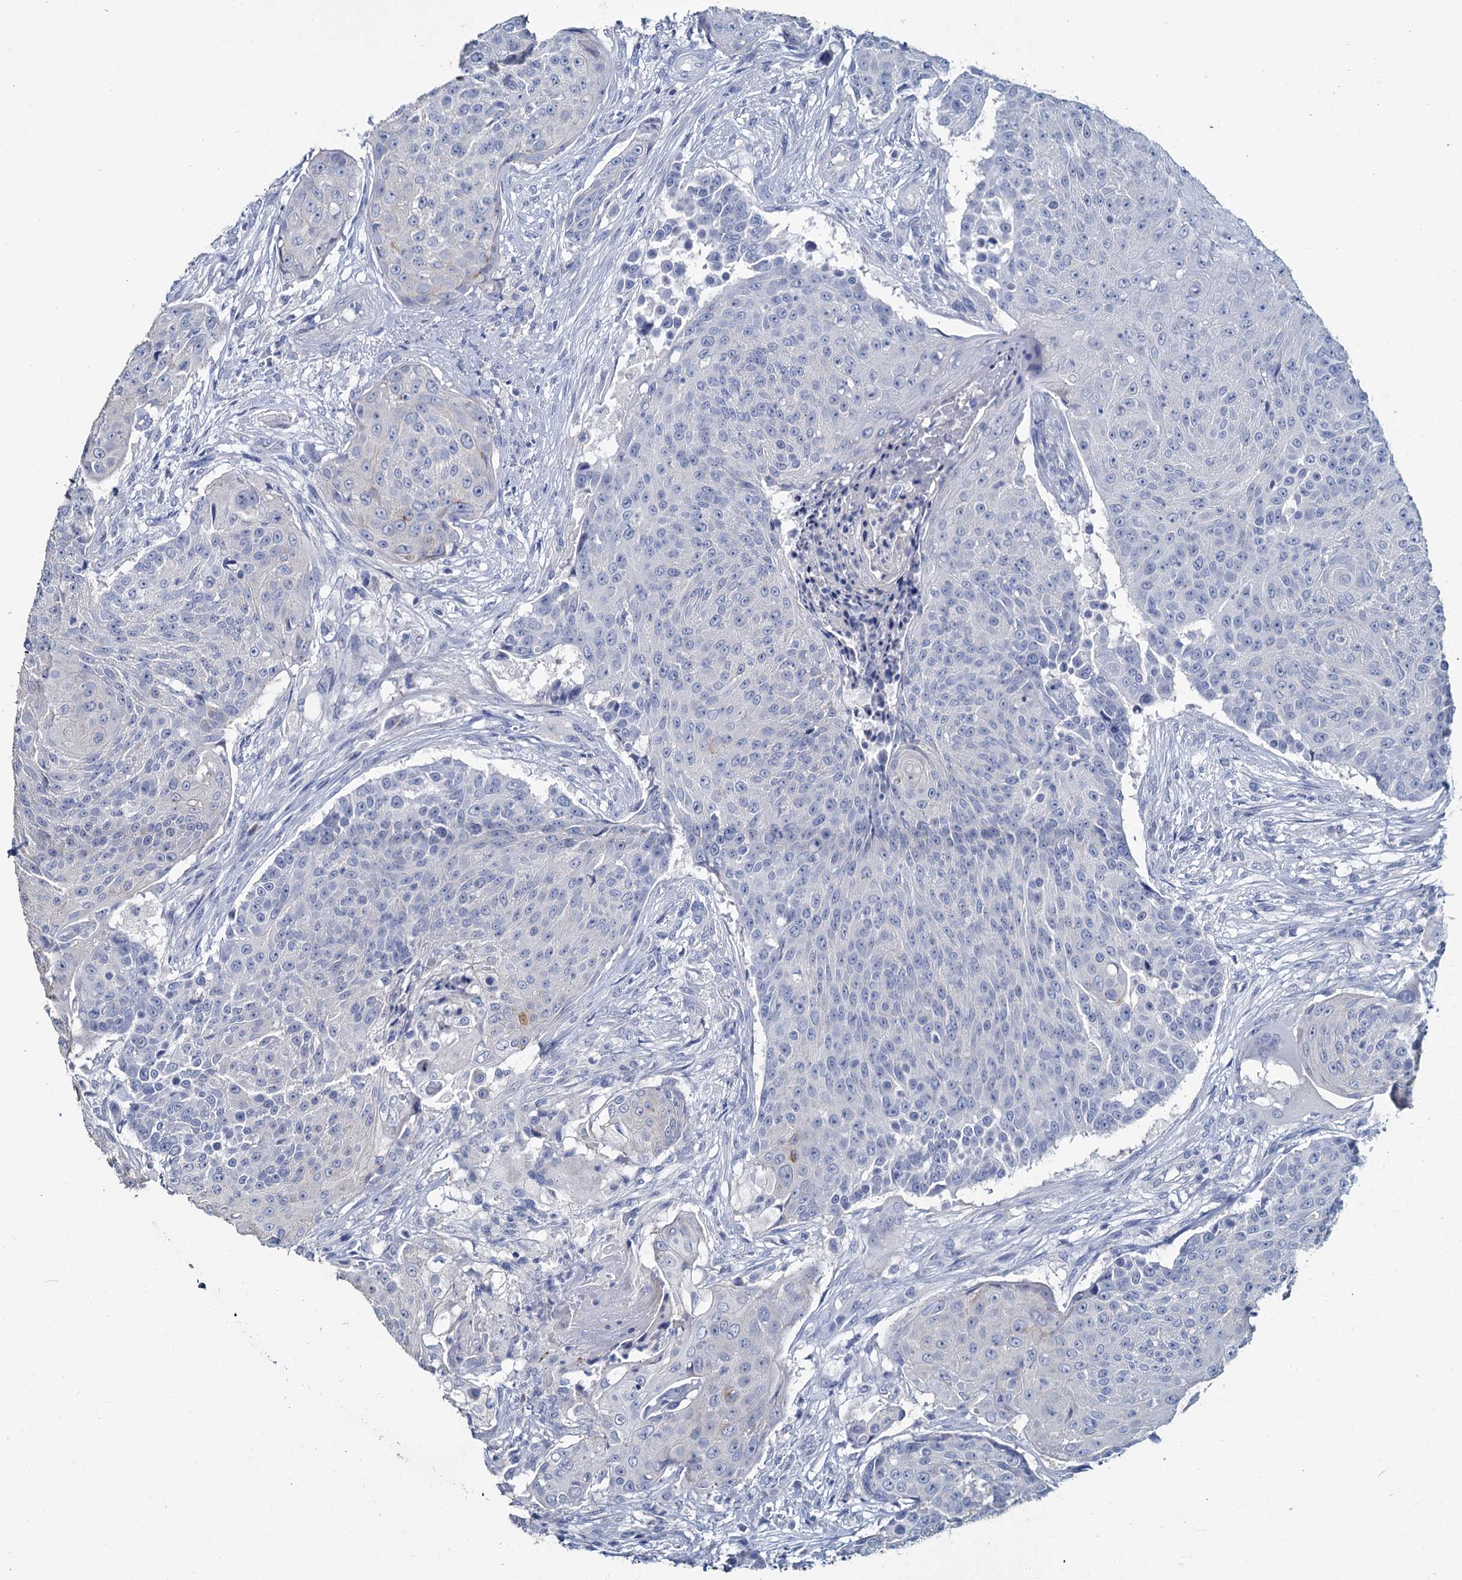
{"staining": {"intensity": "negative", "quantity": "none", "location": "none"}, "tissue": "urothelial cancer", "cell_type": "Tumor cells", "image_type": "cancer", "snomed": [{"axis": "morphology", "description": "Urothelial carcinoma, High grade"}, {"axis": "topography", "description": "Urinary bladder"}], "caption": "IHC micrograph of neoplastic tissue: human urothelial carcinoma (high-grade) stained with DAB reveals no significant protein expression in tumor cells. (Immunohistochemistry (ihc), brightfield microscopy, high magnification).", "gene": "SNCB", "patient": {"sex": "female", "age": 63}}